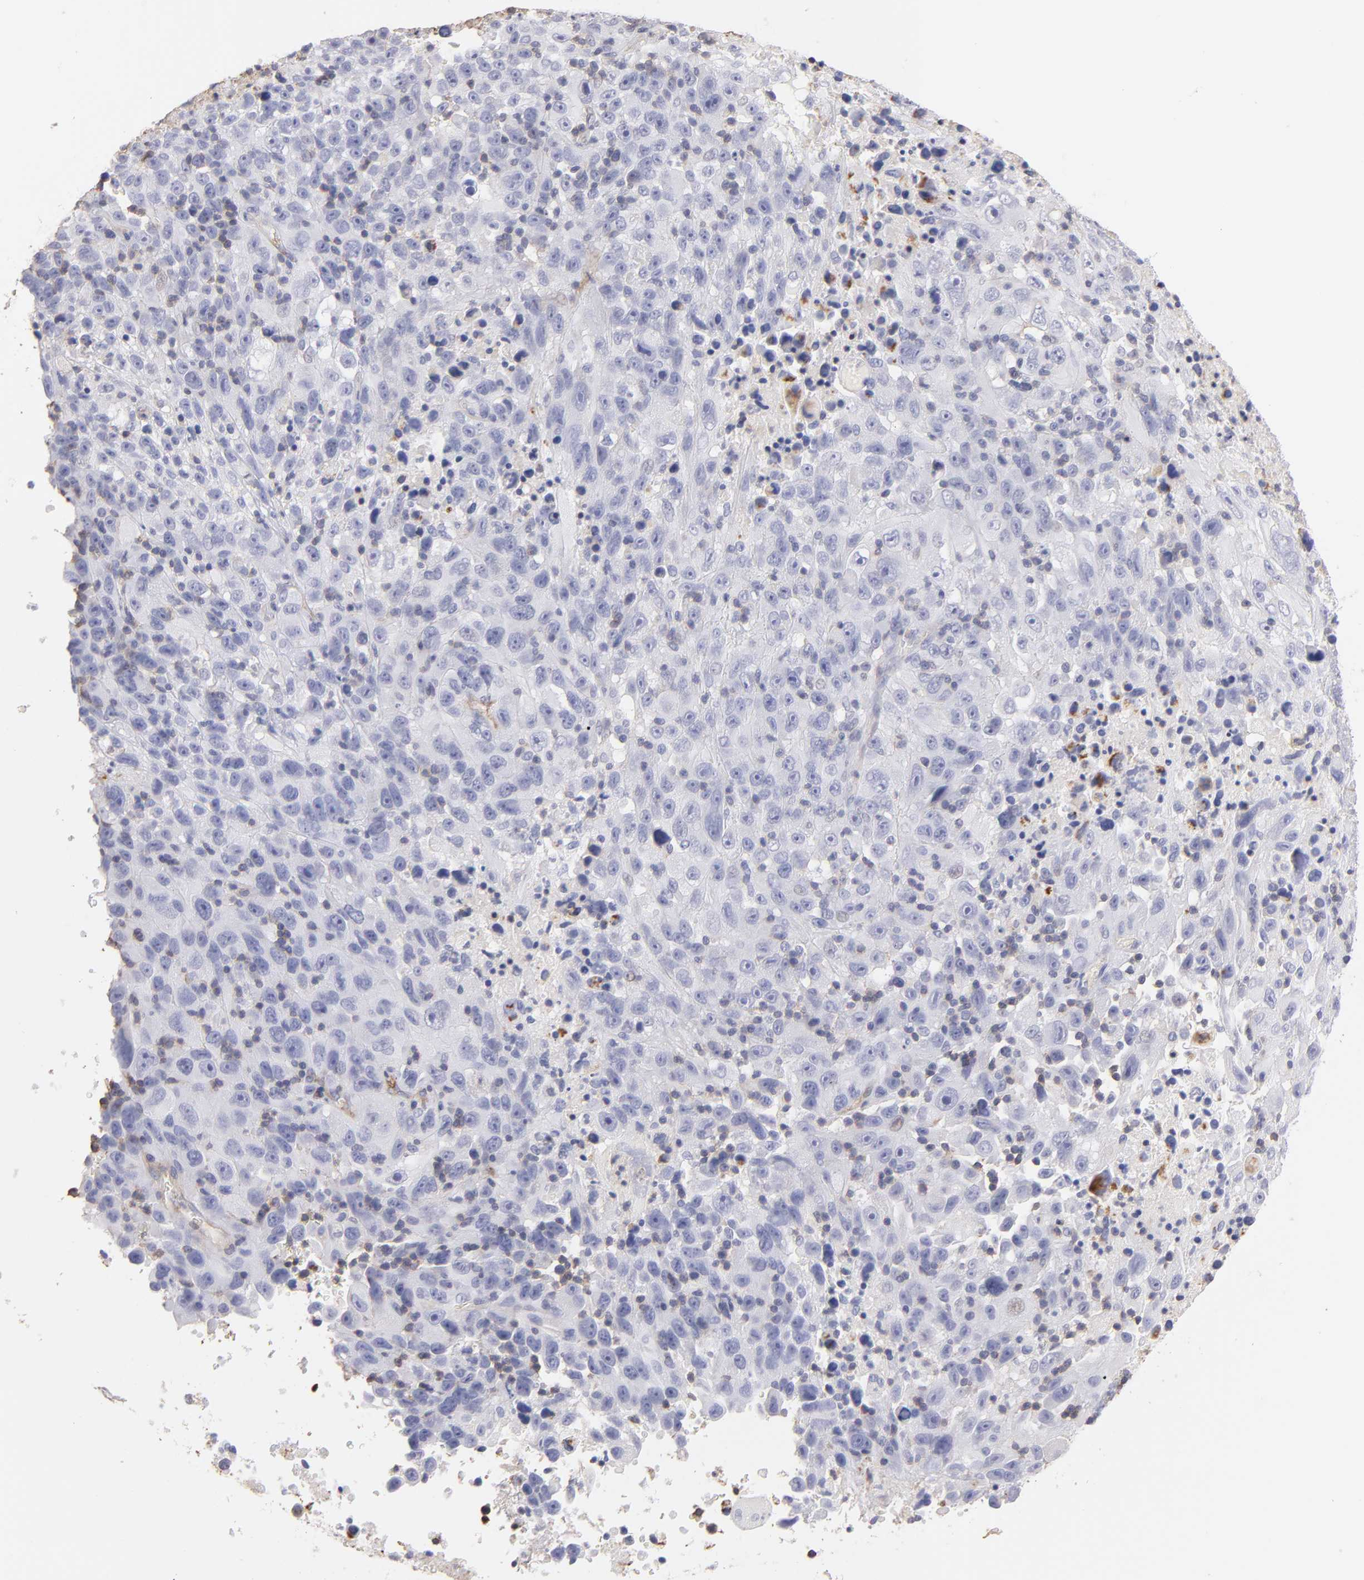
{"staining": {"intensity": "negative", "quantity": "none", "location": "none"}, "tissue": "melanoma", "cell_type": "Tumor cells", "image_type": "cancer", "snomed": [{"axis": "morphology", "description": "Malignant melanoma, Metastatic site"}, {"axis": "topography", "description": "Cerebral cortex"}], "caption": "Tumor cells are negative for brown protein staining in malignant melanoma (metastatic site). (DAB (3,3'-diaminobenzidine) IHC visualized using brightfield microscopy, high magnification).", "gene": "ABCB1", "patient": {"sex": "female", "age": 52}}